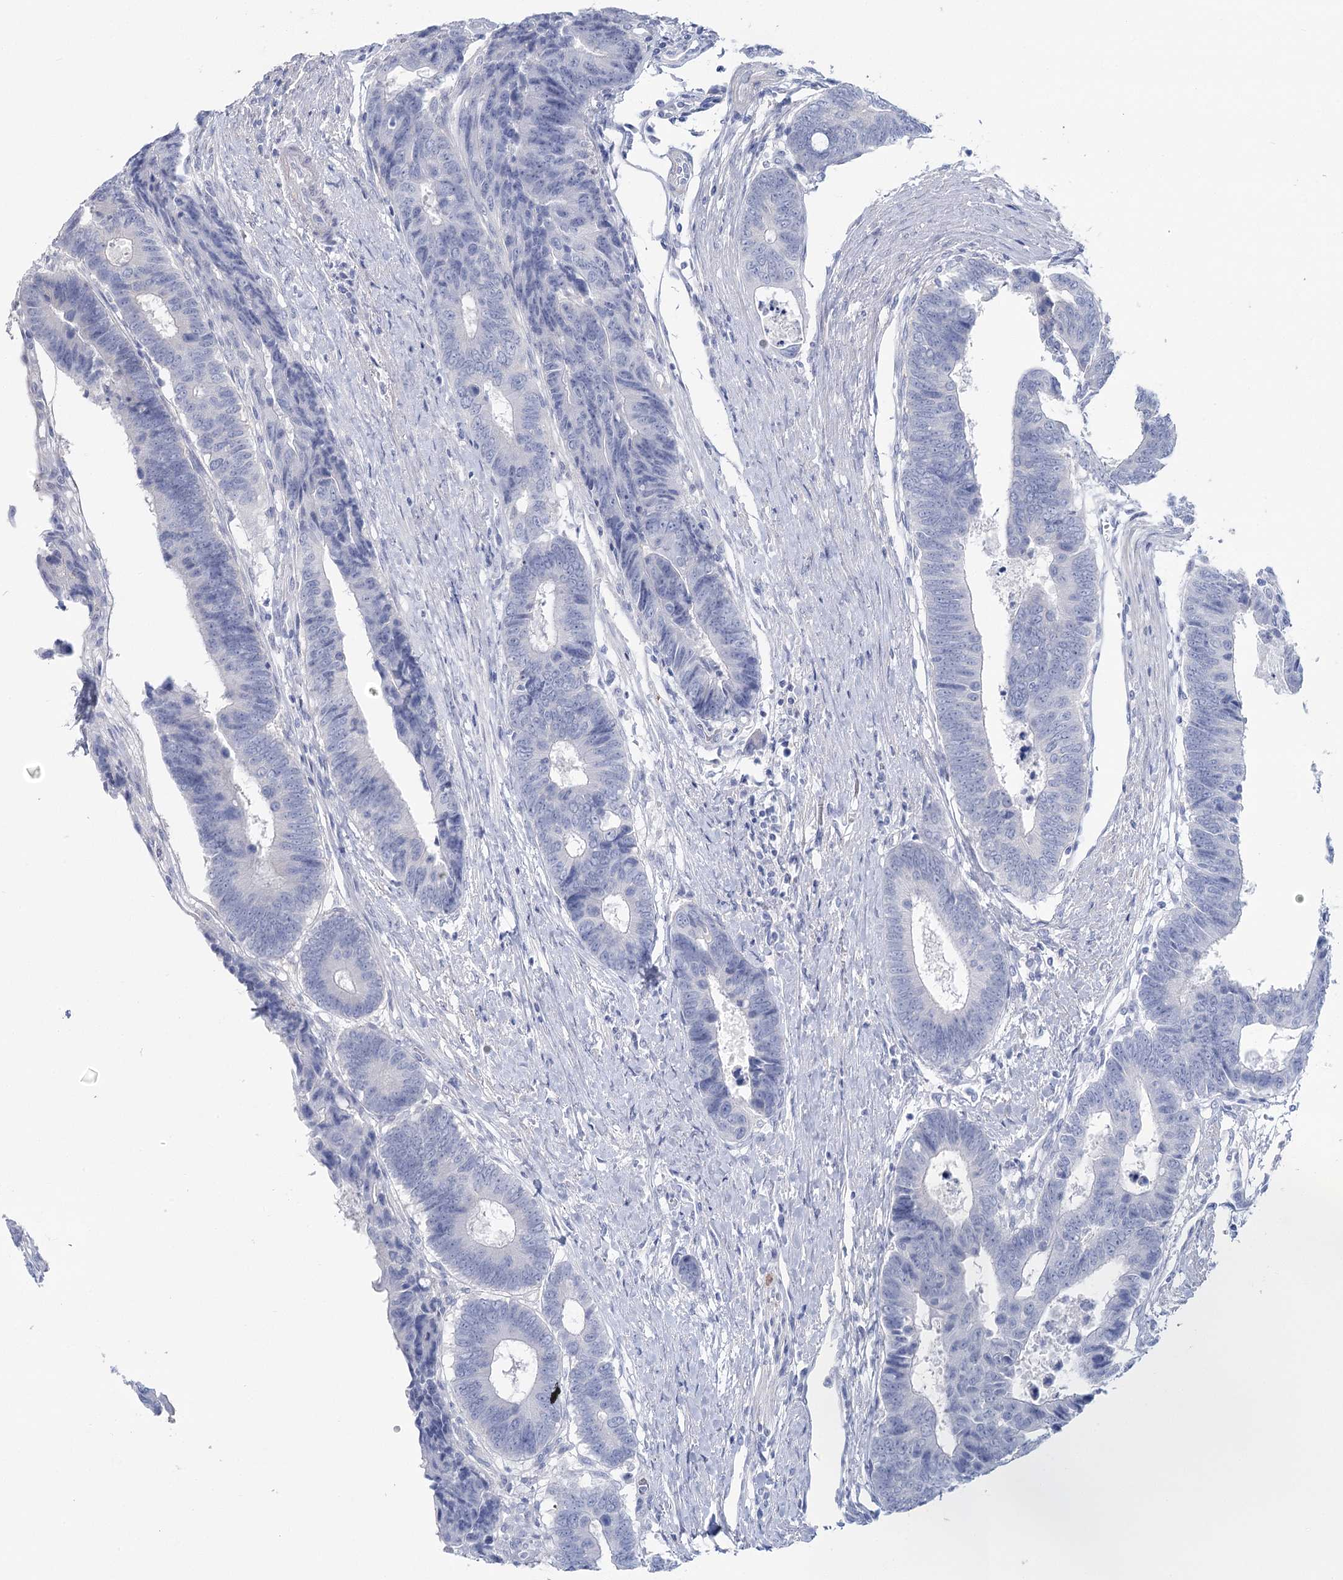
{"staining": {"intensity": "negative", "quantity": "none", "location": "none"}, "tissue": "colorectal cancer", "cell_type": "Tumor cells", "image_type": "cancer", "snomed": [{"axis": "morphology", "description": "Adenocarcinoma, NOS"}, {"axis": "topography", "description": "Rectum"}], "caption": "A high-resolution micrograph shows immunohistochemistry (IHC) staining of colorectal adenocarcinoma, which exhibits no significant staining in tumor cells. (DAB IHC with hematoxylin counter stain).", "gene": "CCDC88A", "patient": {"sex": "male", "age": 84}}